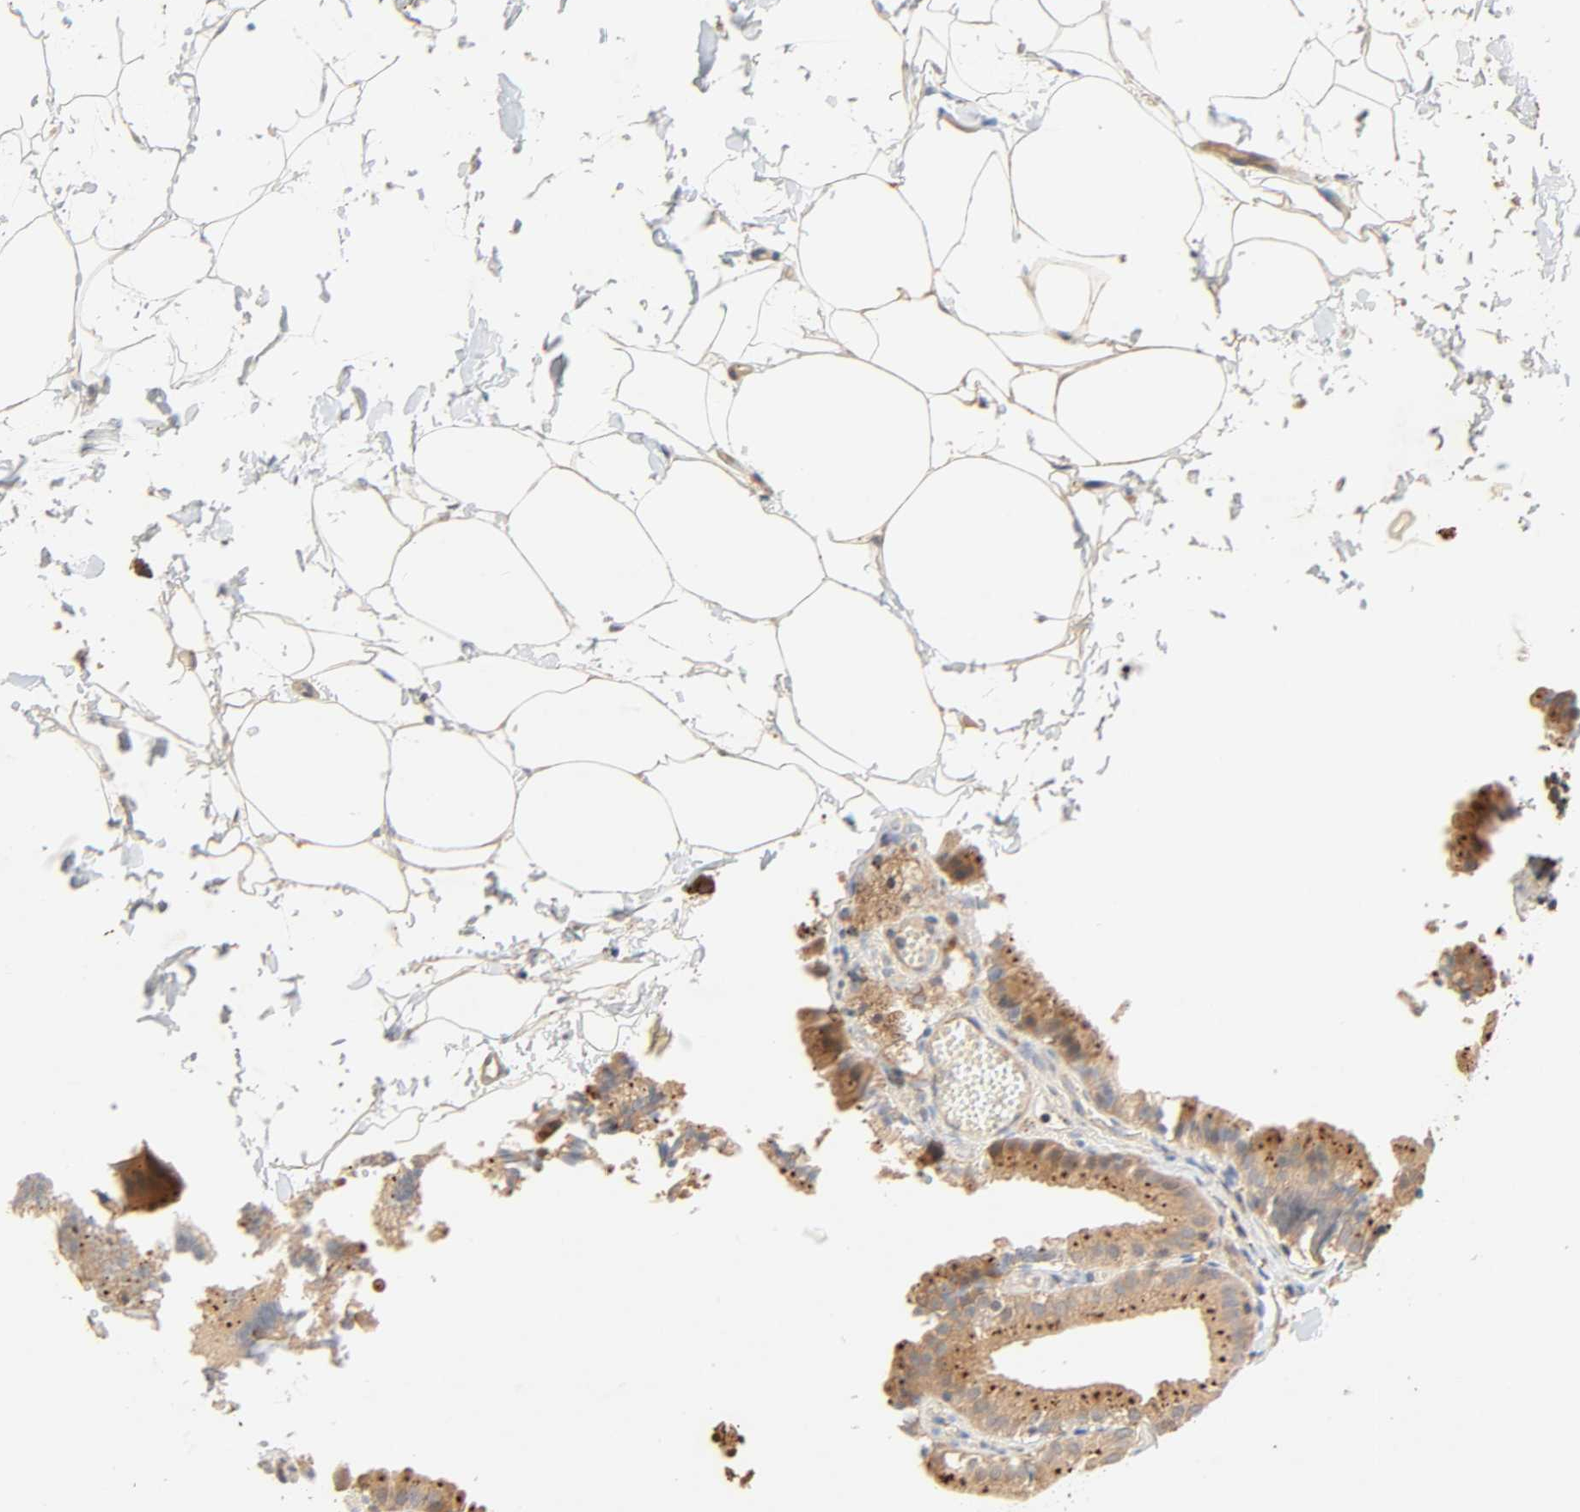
{"staining": {"intensity": "strong", "quantity": ">75%", "location": "cytoplasmic/membranous"}, "tissue": "gallbladder", "cell_type": "Glandular cells", "image_type": "normal", "snomed": [{"axis": "morphology", "description": "Normal tissue, NOS"}, {"axis": "topography", "description": "Gallbladder"}], "caption": "Gallbladder stained for a protein (brown) reveals strong cytoplasmic/membranous positive positivity in approximately >75% of glandular cells.", "gene": "MAPK6", "patient": {"sex": "female", "age": 24}}